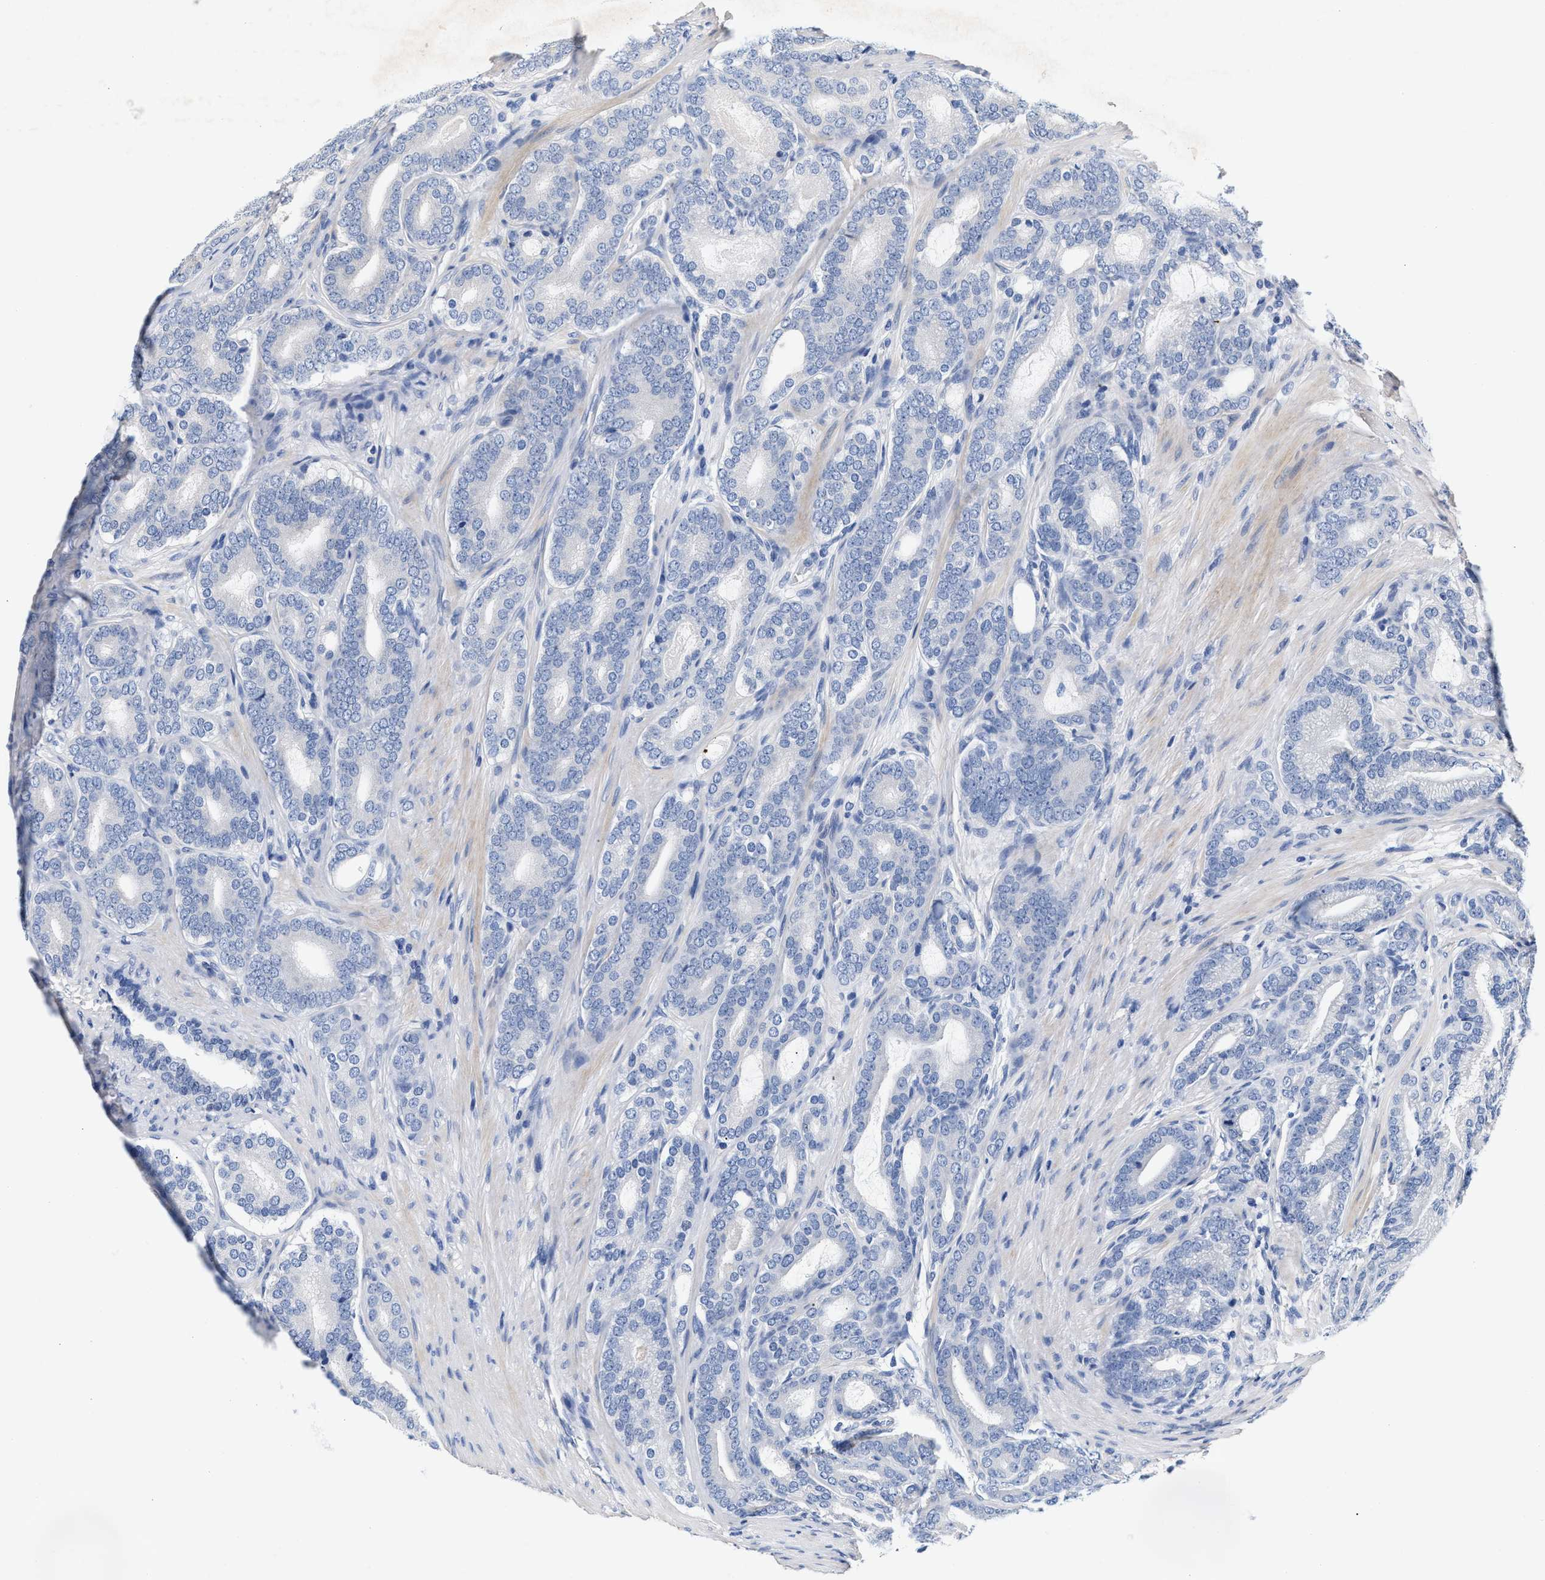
{"staining": {"intensity": "negative", "quantity": "none", "location": "none"}, "tissue": "prostate cancer", "cell_type": "Tumor cells", "image_type": "cancer", "snomed": [{"axis": "morphology", "description": "Adenocarcinoma, High grade"}, {"axis": "topography", "description": "Prostate"}], "caption": "Immunohistochemical staining of human prostate cancer (high-grade adenocarcinoma) reveals no significant expression in tumor cells. (Brightfield microscopy of DAB (3,3'-diaminobenzidine) immunohistochemistry (IHC) at high magnification).", "gene": "ACTL7B", "patient": {"sex": "male", "age": 60}}